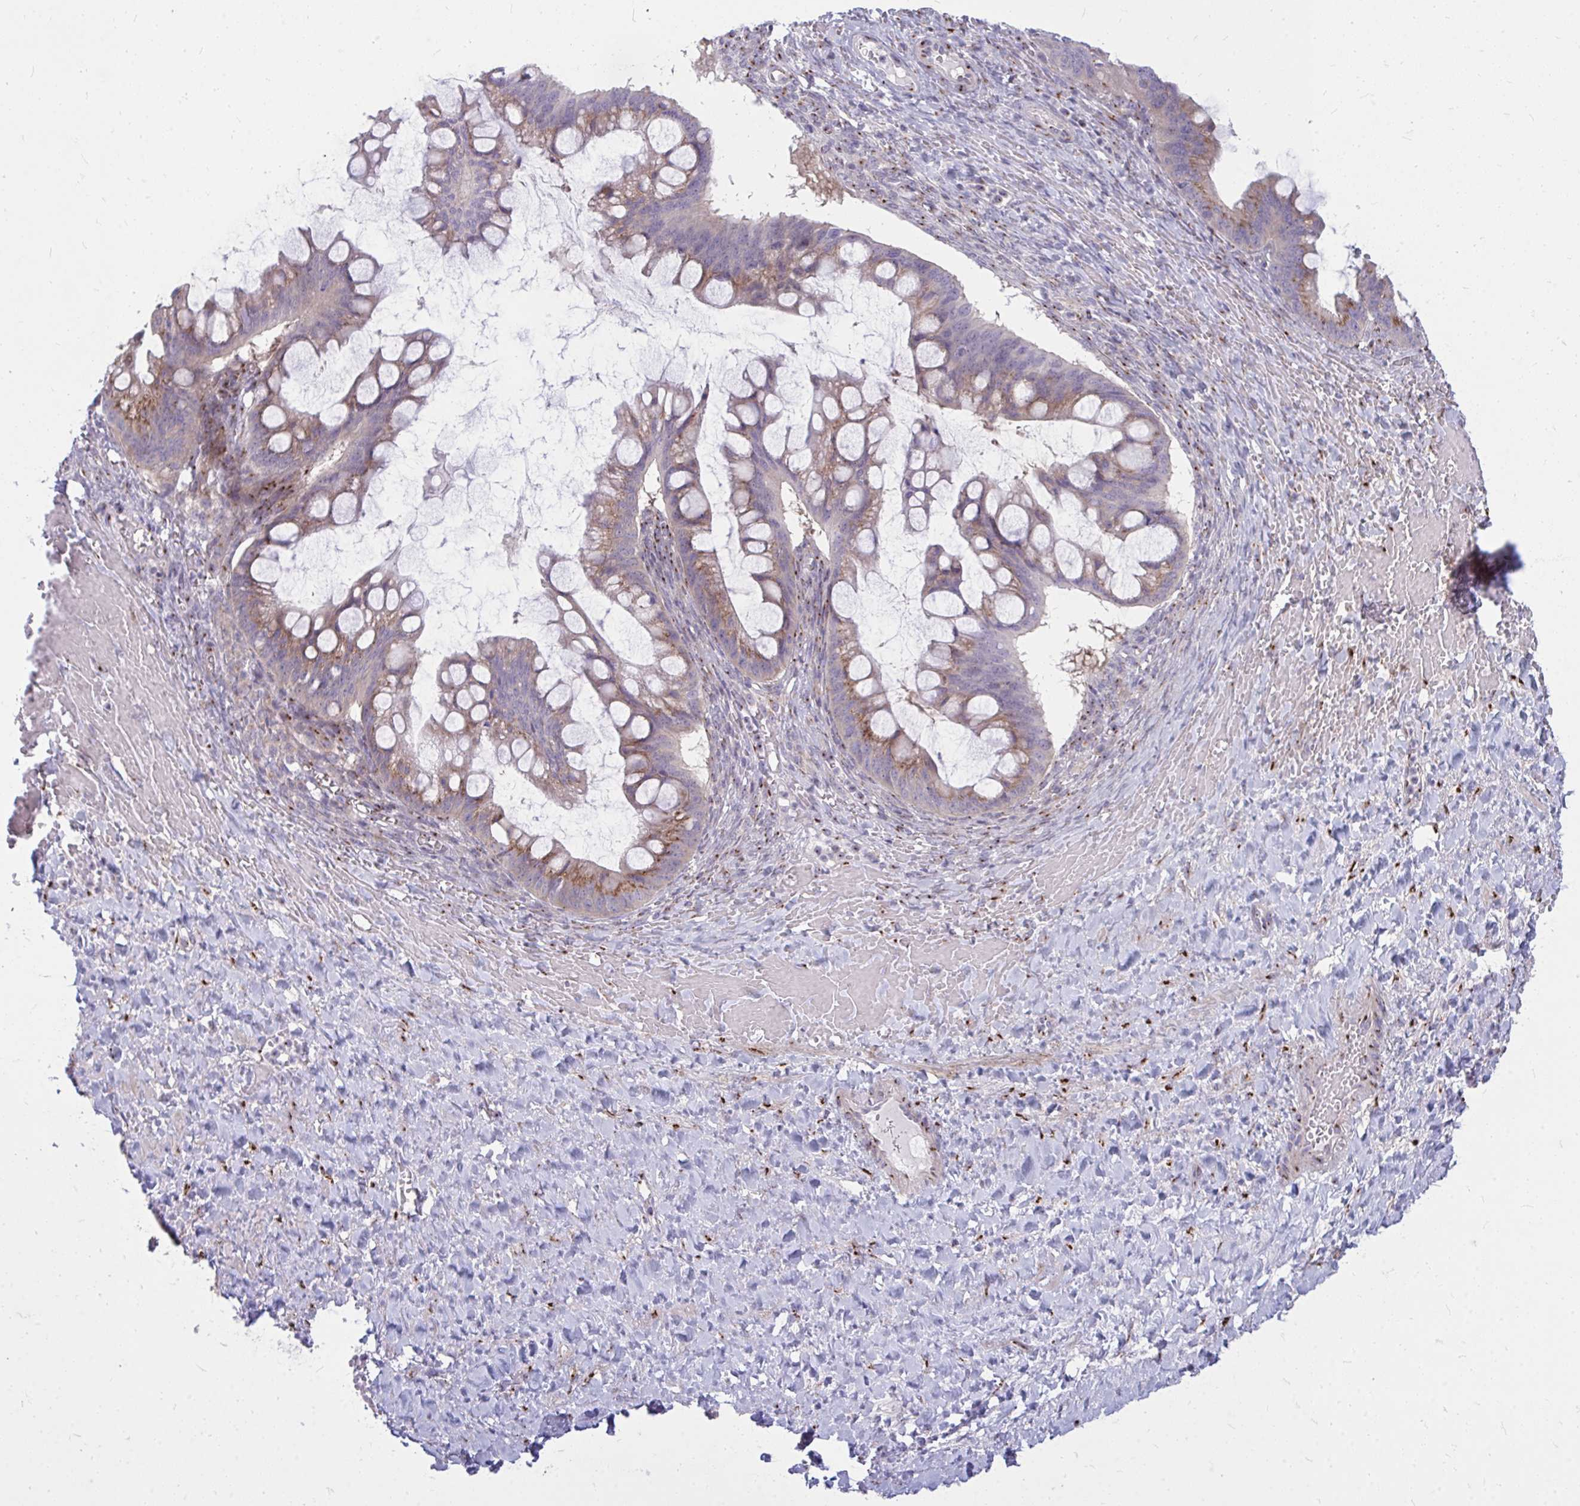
{"staining": {"intensity": "moderate", "quantity": "25%-75%", "location": "cytoplasmic/membranous"}, "tissue": "ovarian cancer", "cell_type": "Tumor cells", "image_type": "cancer", "snomed": [{"axis": "morphology", "description": "Cystadenocarcinoma, mucinous, NOS"}, {"axis": "topography", "description": "Ovary"}], "caption": "Moderate cytoplasmic/membranous expression for a protein is appreciated in about 25%-75% of tumor cells of ovarian mucinous cystadenocarcinoma using immunohistochemistry.", "gene": "RAB6B", "patient": {"sex": "female", "age": 73}}